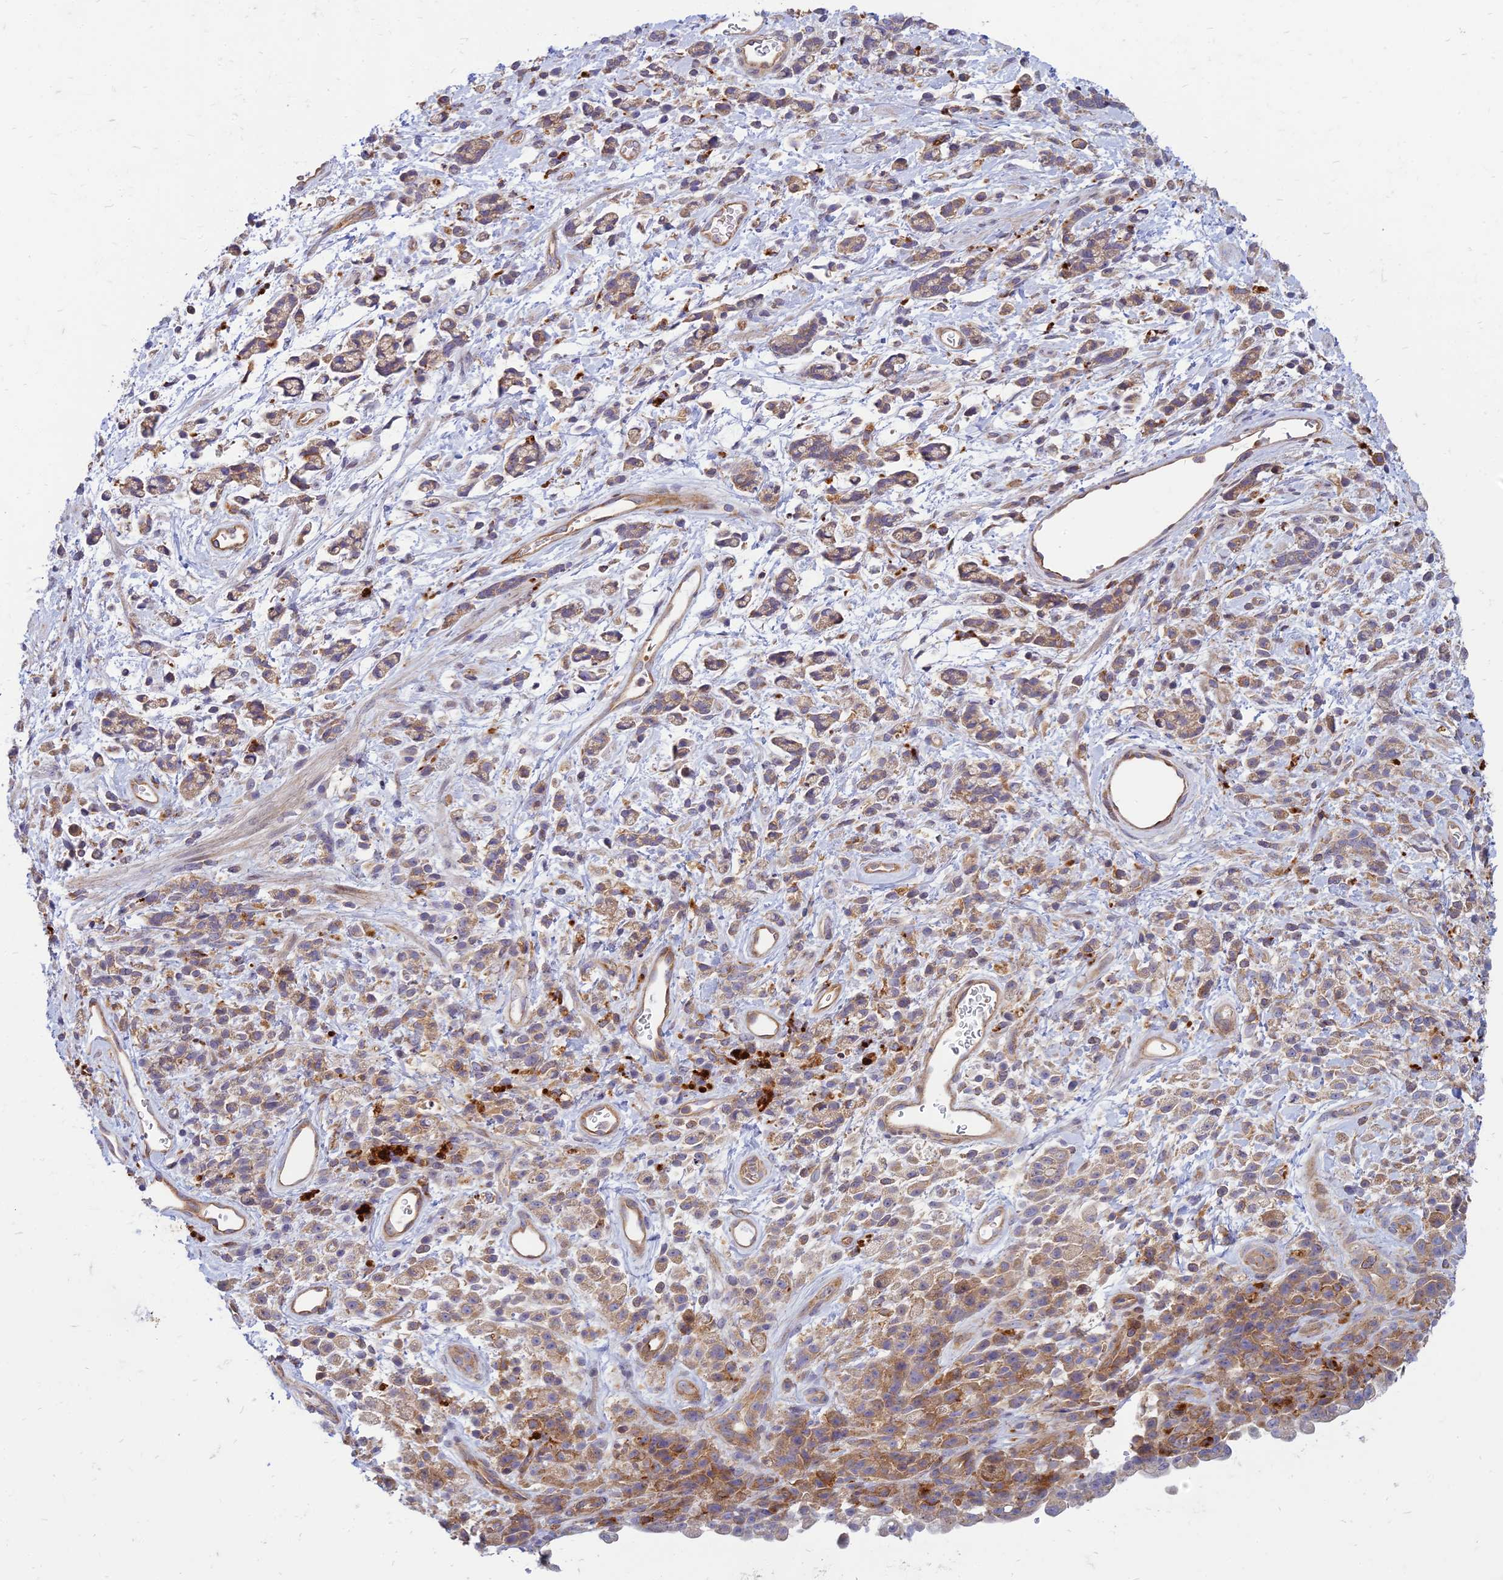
{"staining": {"intensity": "moderate", "quantity": "25%-75%", "location": "cytoplasmic/membranous"}, "tissue": "stomach cancer", "cell_type": "Tumor cells", "image_type": "cancer", "snomed": [{"axis": "morphology", "description": "Adenocarcinoma, NOS"}, {"axis": "topography", "description": "Stomach"}], "caption": "About 25%-75% of tumor cells in stomach cancer (adenocarcinoma) exhibit moderate cytoplasmic/membranous protein positivity as visualized by brown immunohistochemical staining.", "gene": "PHKA2", "patient": {"sex": "female", "age": 60}}